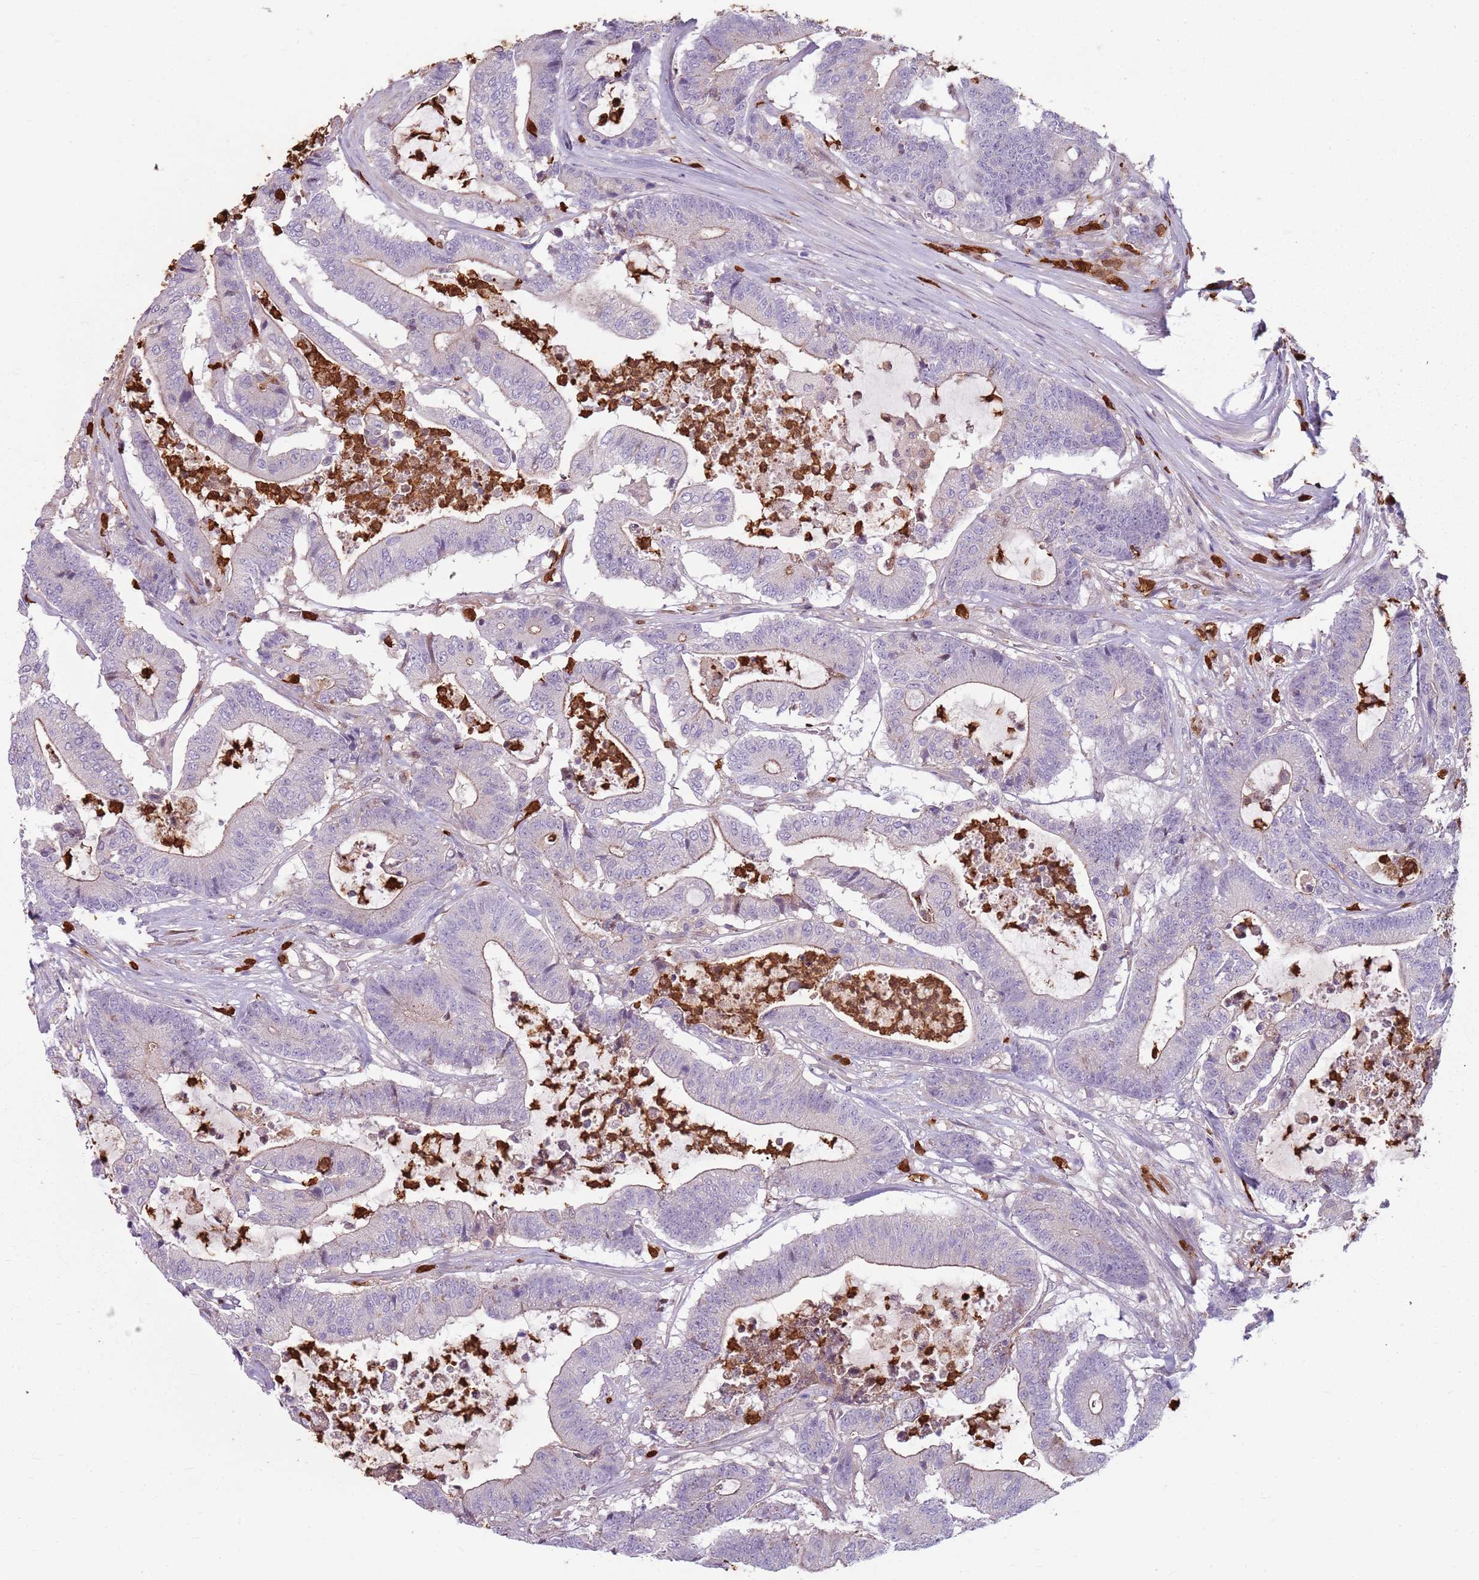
{"staining": {"intensity": "negative", "quantity": "none", "location": "none"}, "tissue": "colorectal cancer", "cell_type": "Tumor cells", "image_type": "cancer", "snomed": [{"axis": "morphology", "description": "Adenocarcinoma, NOS"}, {"axis": "topography", "description": "Colon"}], "caption": "Immunohistochemical staining of human adenocarcinoma (colorectal) shows no significant expression in tumor cells.", "gene": "SPAG4", "patient": {"sex": "female", "age": 84}}